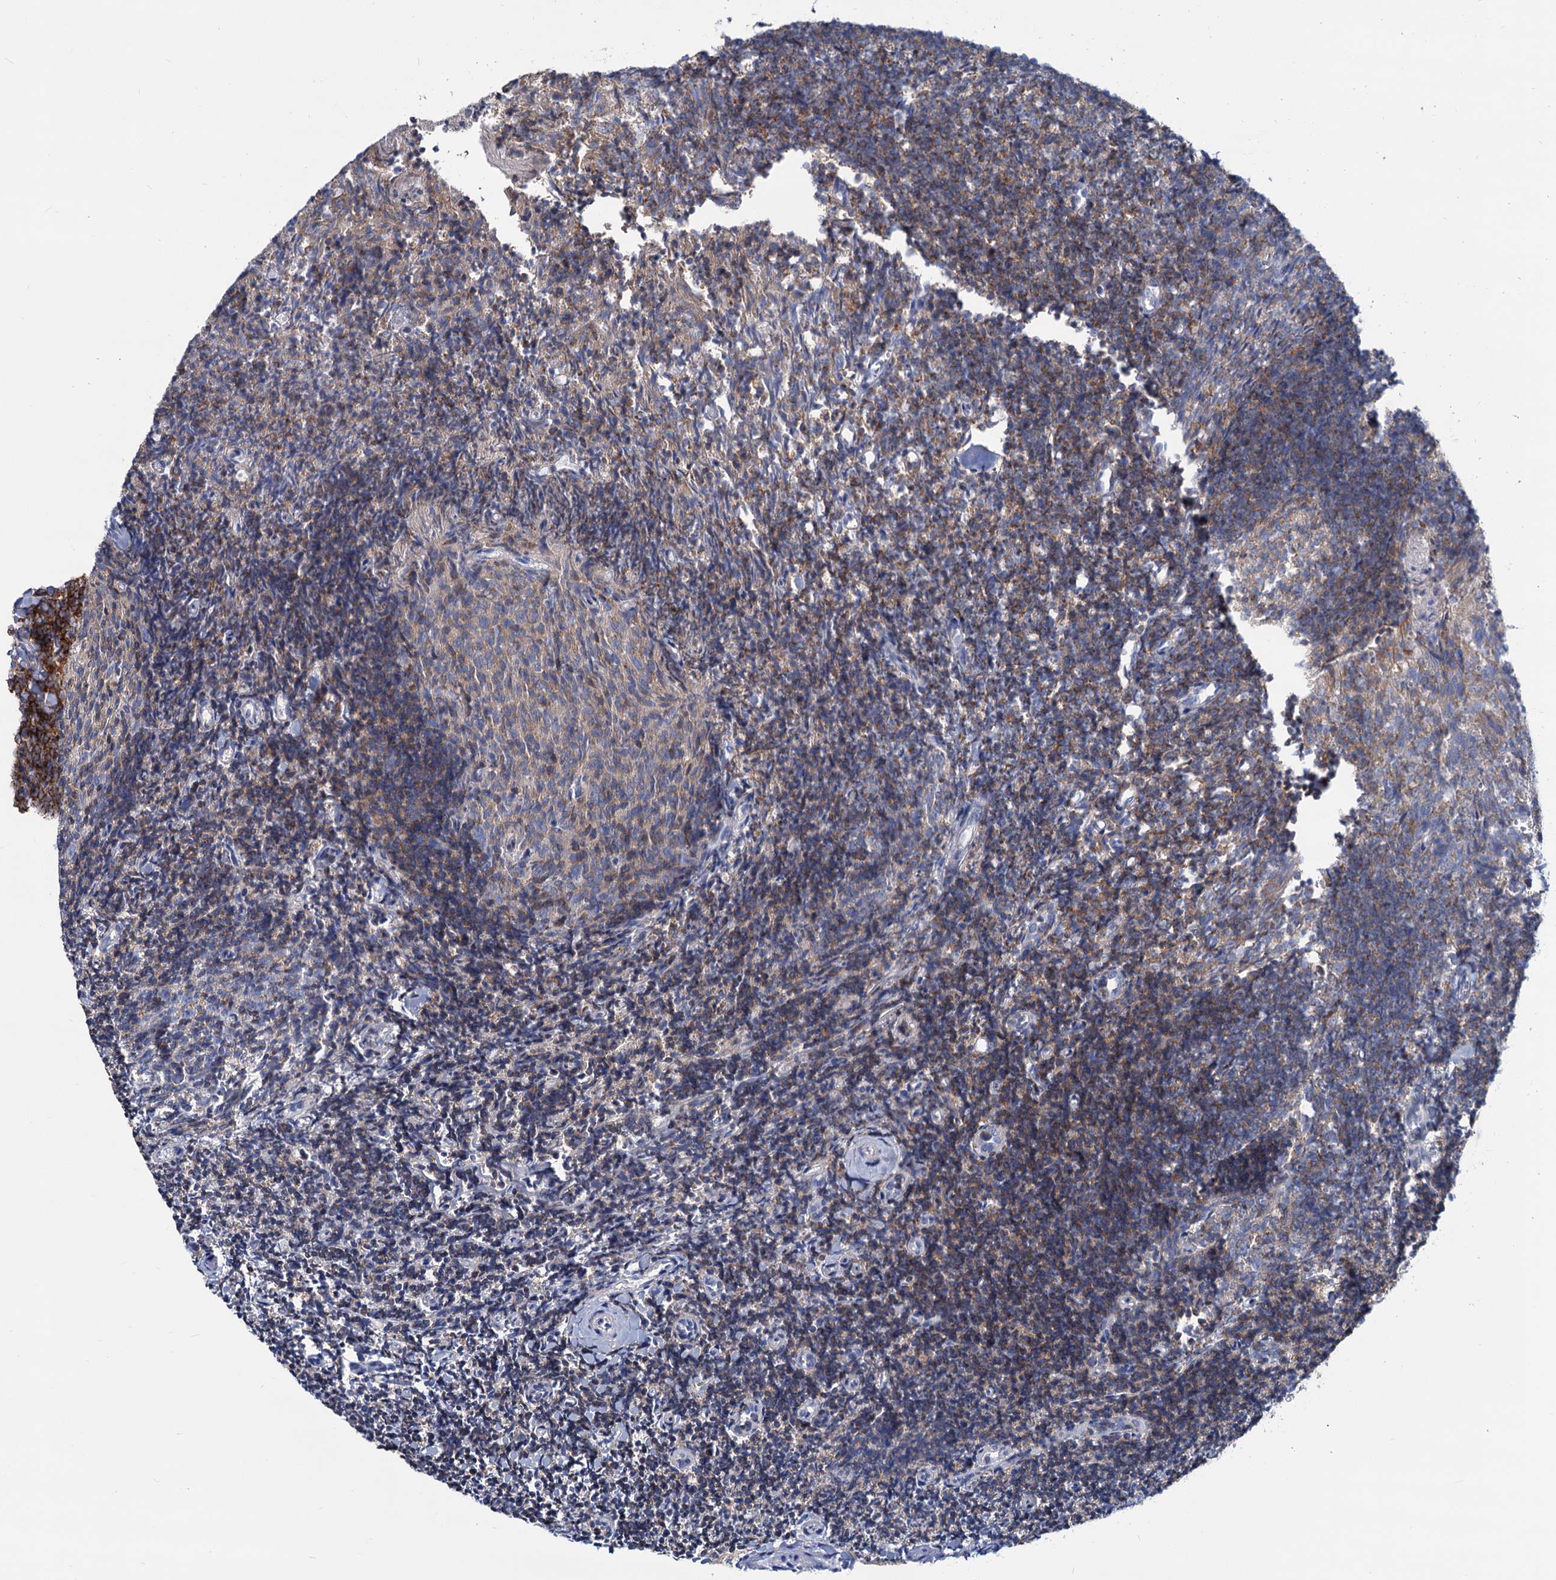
{"staining": {"intensity": "moderate", "quantity": "25%-75%", "location": "cytoplasmic/membranous"}, "tissue": "tonsil", "cell_type": "Germinal center cells", "image_type": "normal", "snomed": [{"axis": "morphology", "description": "Normal tissue, NOS"}, {"axis": "topography", "description": "Tonsil"}], "caption": "Immunohistochemical staining of benign human tonsil demonstrates 25%-75% levels of moderate cytoplasmic/membranous protein staining in approximately 25%-75% of germinal center cells. (IHC, brightfield microscopy, high magnification).", "gene": "LRCH4", "patient": {"sex": "female", "age": 10}}